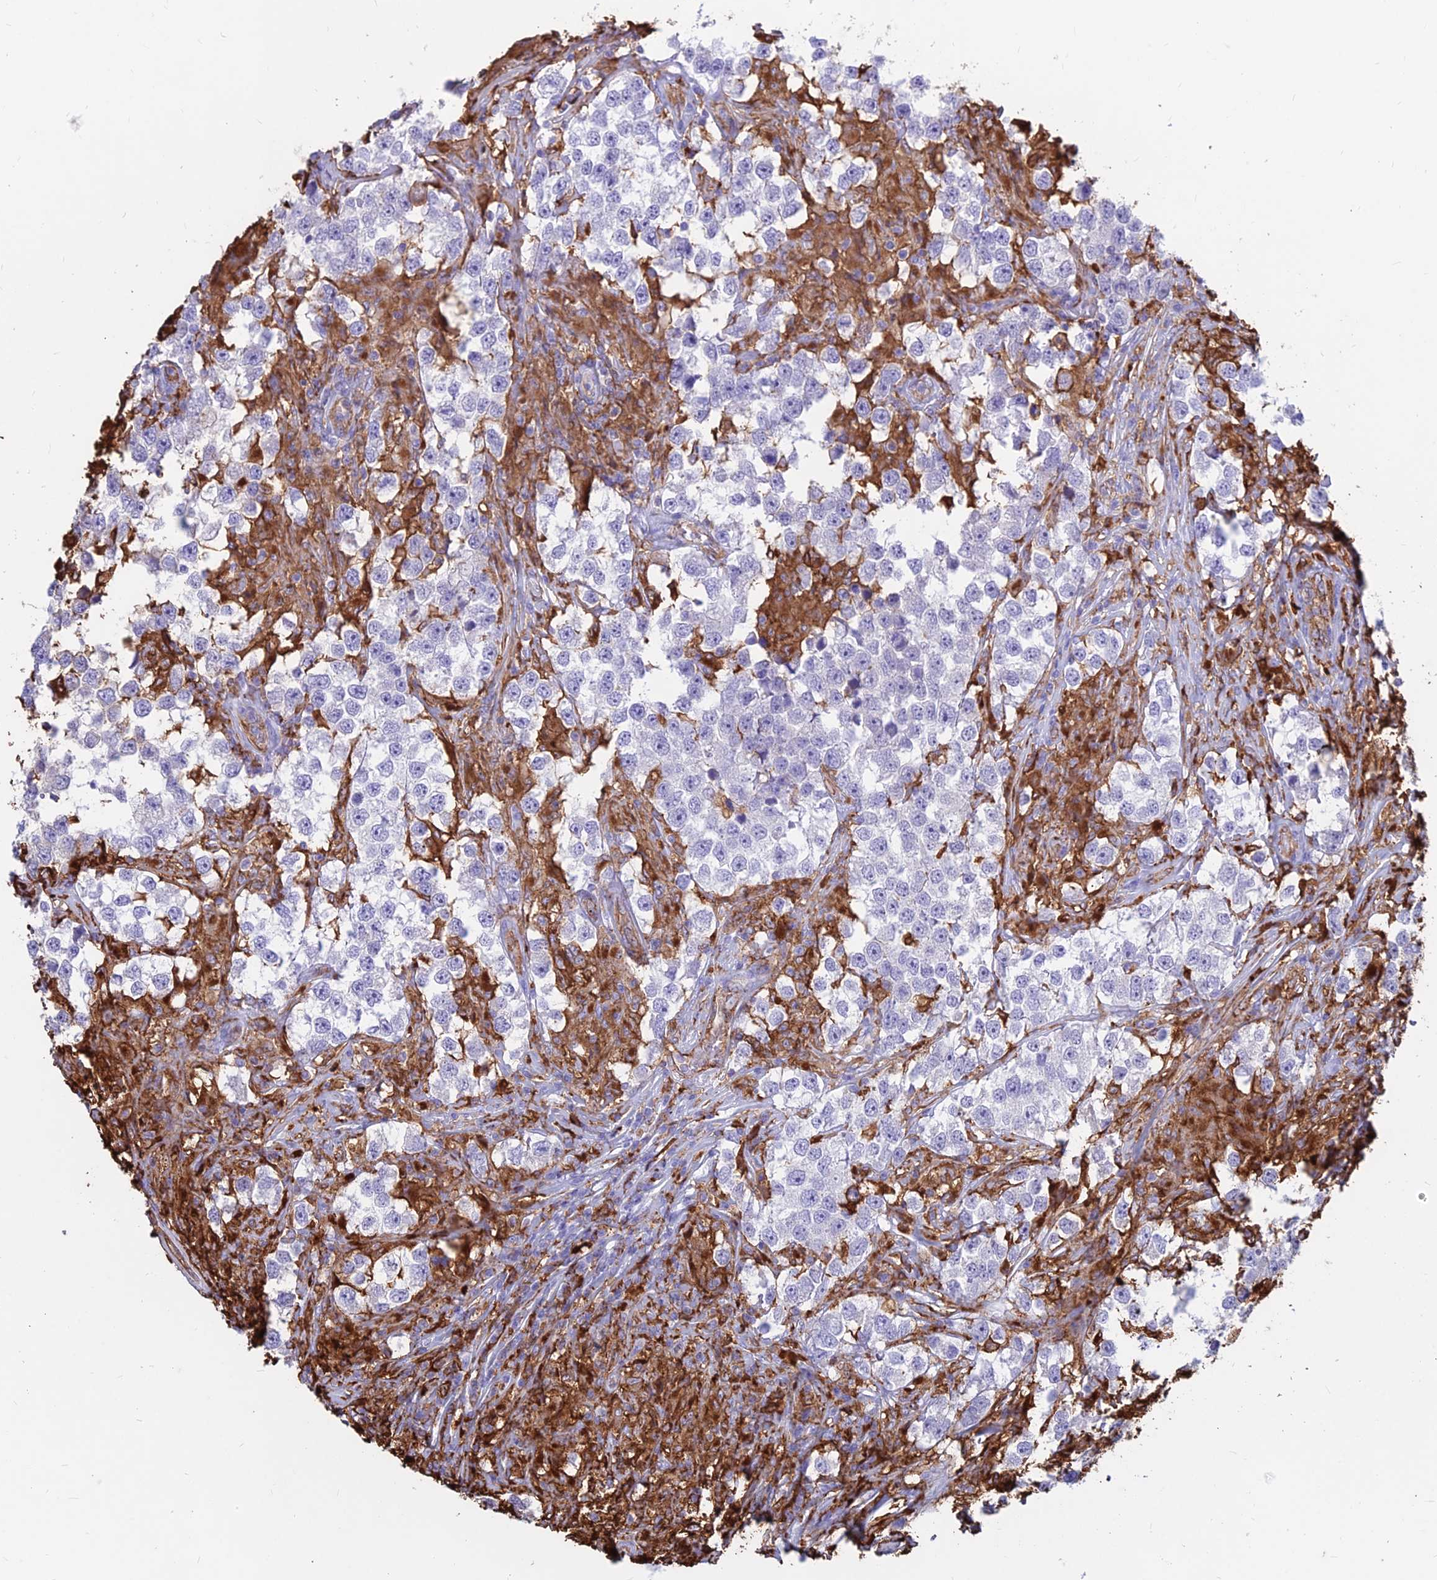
{"staining": {"intensity": "negative", "quantity": "none", "location": "none"}, "tissue": "testis cancer", "cell_type": "Tumor cells", "image_type": "cancer", "snomed": [{"axis": "morphology", "description": "Seminoma, NOS"}, {"axis": "topography", "description": "Testis"}], "caption": "DAB (3,3'-diaminobenzidine) immunohistochemical staining of testis cancer (seminoma) demonstrates no significant positivity in tumor cells. The staining was performed using DAB to visualize the protein expression in brown, while the nuclei were stained in blue with hematoxylin (Magnification: 20x).", "gene": "HLA-DRB1", "patient": {"sex": "male", "age": 46}}